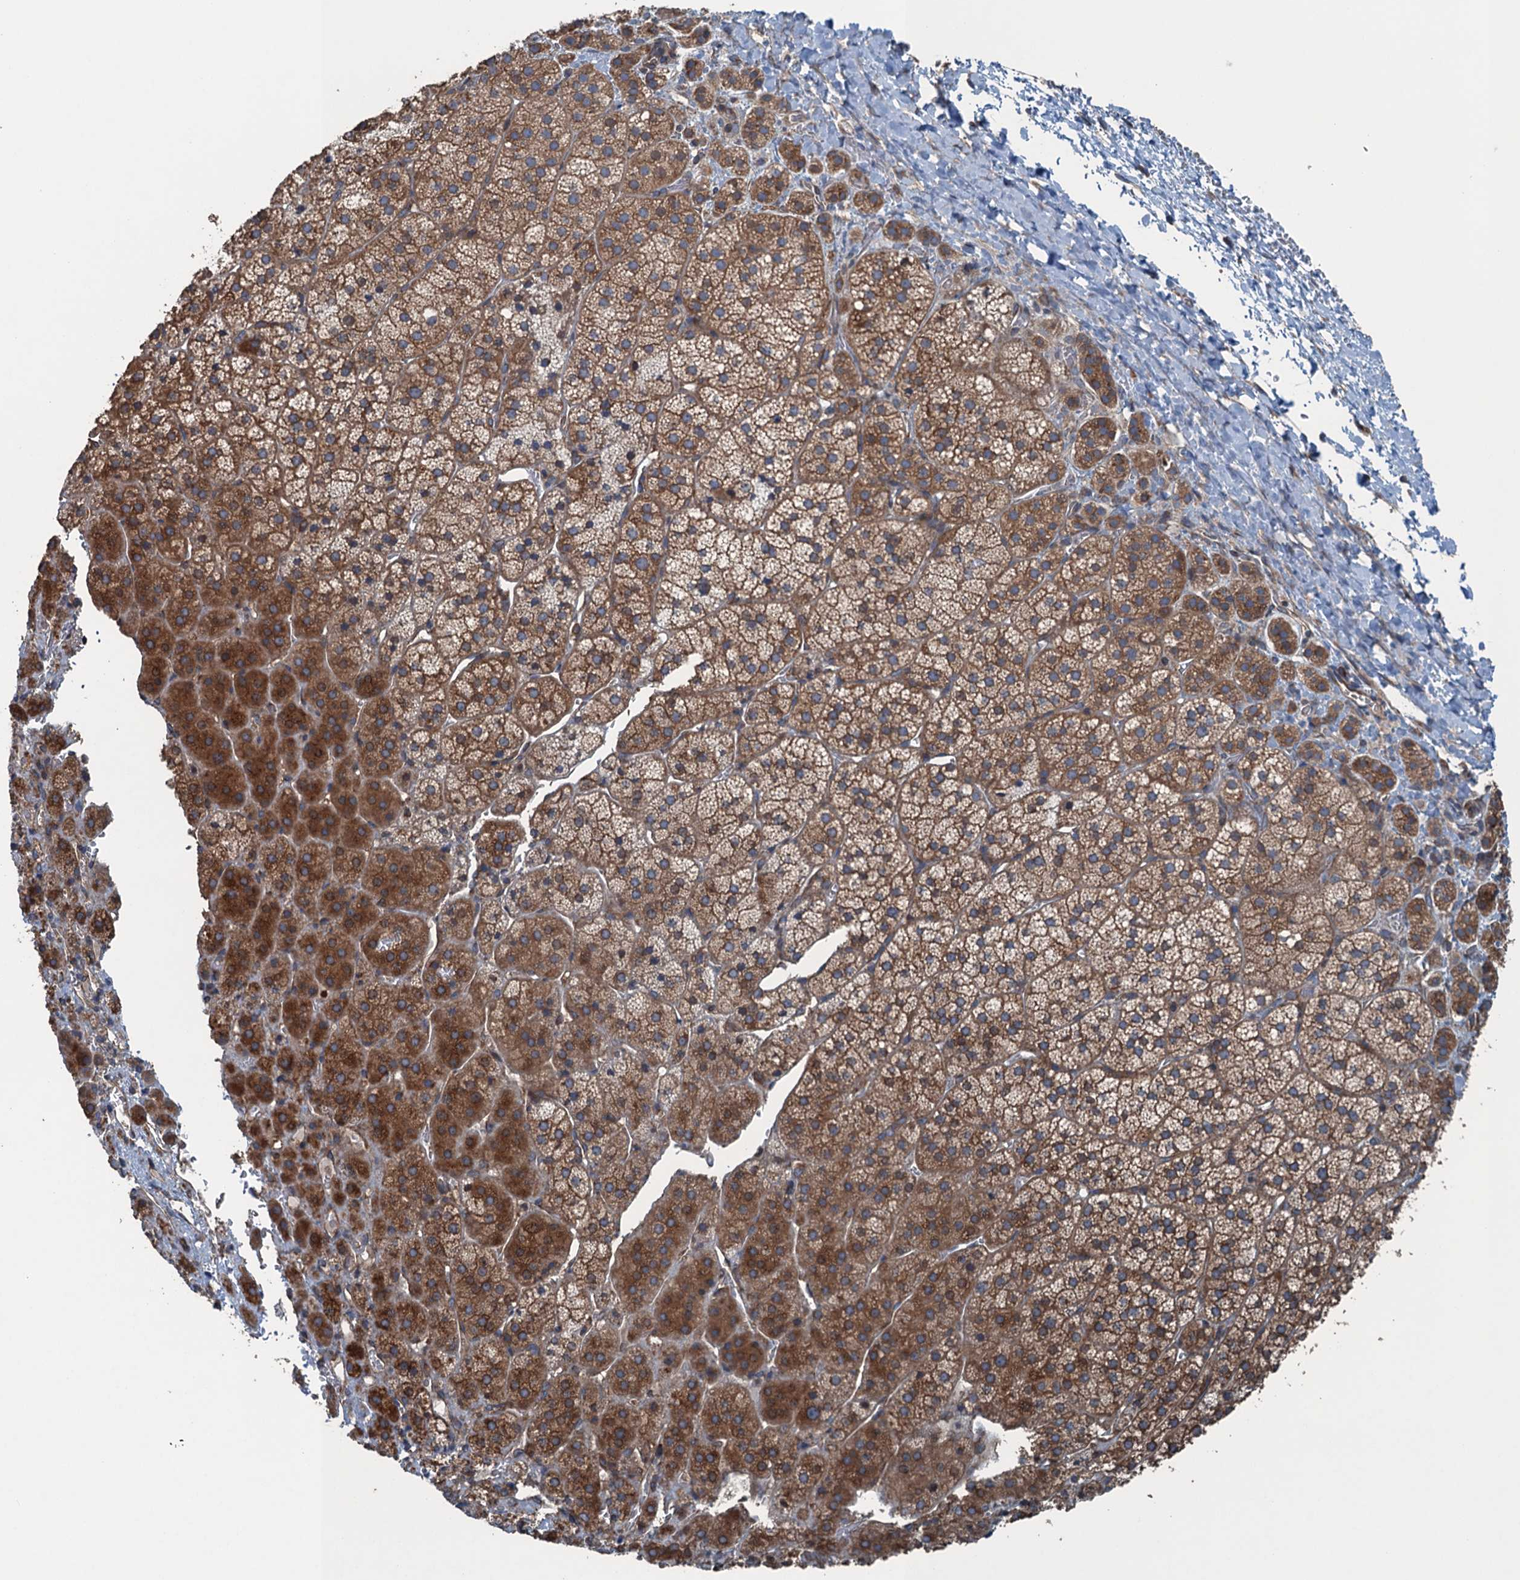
{"staining": {"intensity": "moderate", "quantity": ">75%", "location": "cytoplasmic/membranous"}, "tissue": "adrenal gland", "cell_type": "Glandular cells", "image_type": "normal", "snomed": [{"axis": "morphology", "description": "Normal tissue, NOS"}, {"axis": "topography", "description": "Adrenal gland"}], "caption": "IHC photomicrograph of unremarkable human adrenal gland stained for a protein (brown), which displays medium levels of moderate cytoplasmic/membranous staining in approximately >75% of glandular cells.", "gene": "TRAPPC8", "patient": {"sex": "female", "age": 44}}